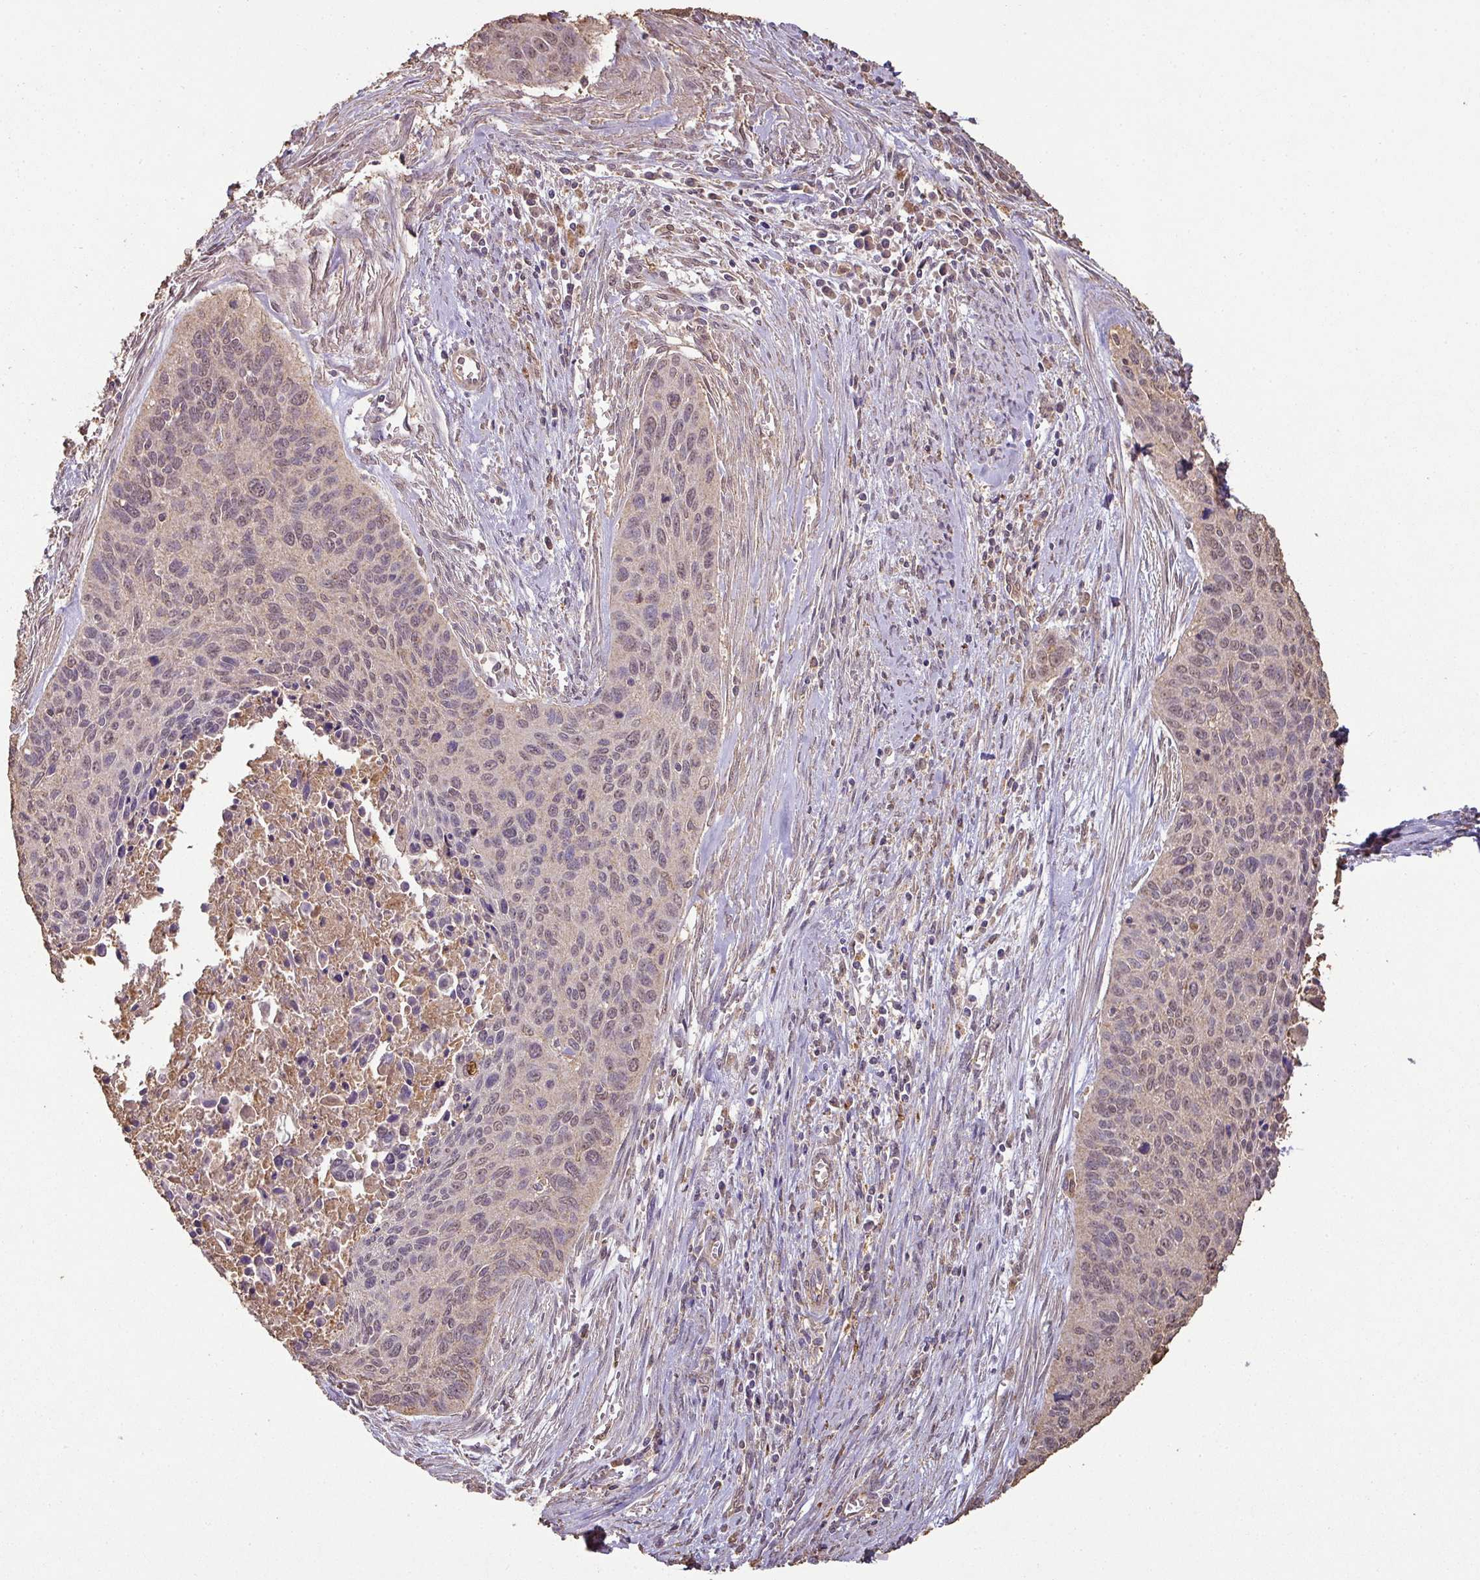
{"staining": {"intensity": "weak", "quantity": "25%-75%", "location": "cytoplasmic/membranous,nuclear"}, "tissue": "cervical cancer", "cell_type": "Tumor cells", "image_type": "cancer", "snomed": [{"axis": "morphology", "description": "Squamous cell carcinoma, NOS"}, {"axis": "topography", "description": "Cervix"}], "caption": "The immunohistochemical stain highlights weak cytoplasmic/membranous and nuclear expression in tumor cells of squamous cell carcinoma (cervical) tissue.", "gene": "ATAT1", "patient": {"sex": "female", "age": 55}}